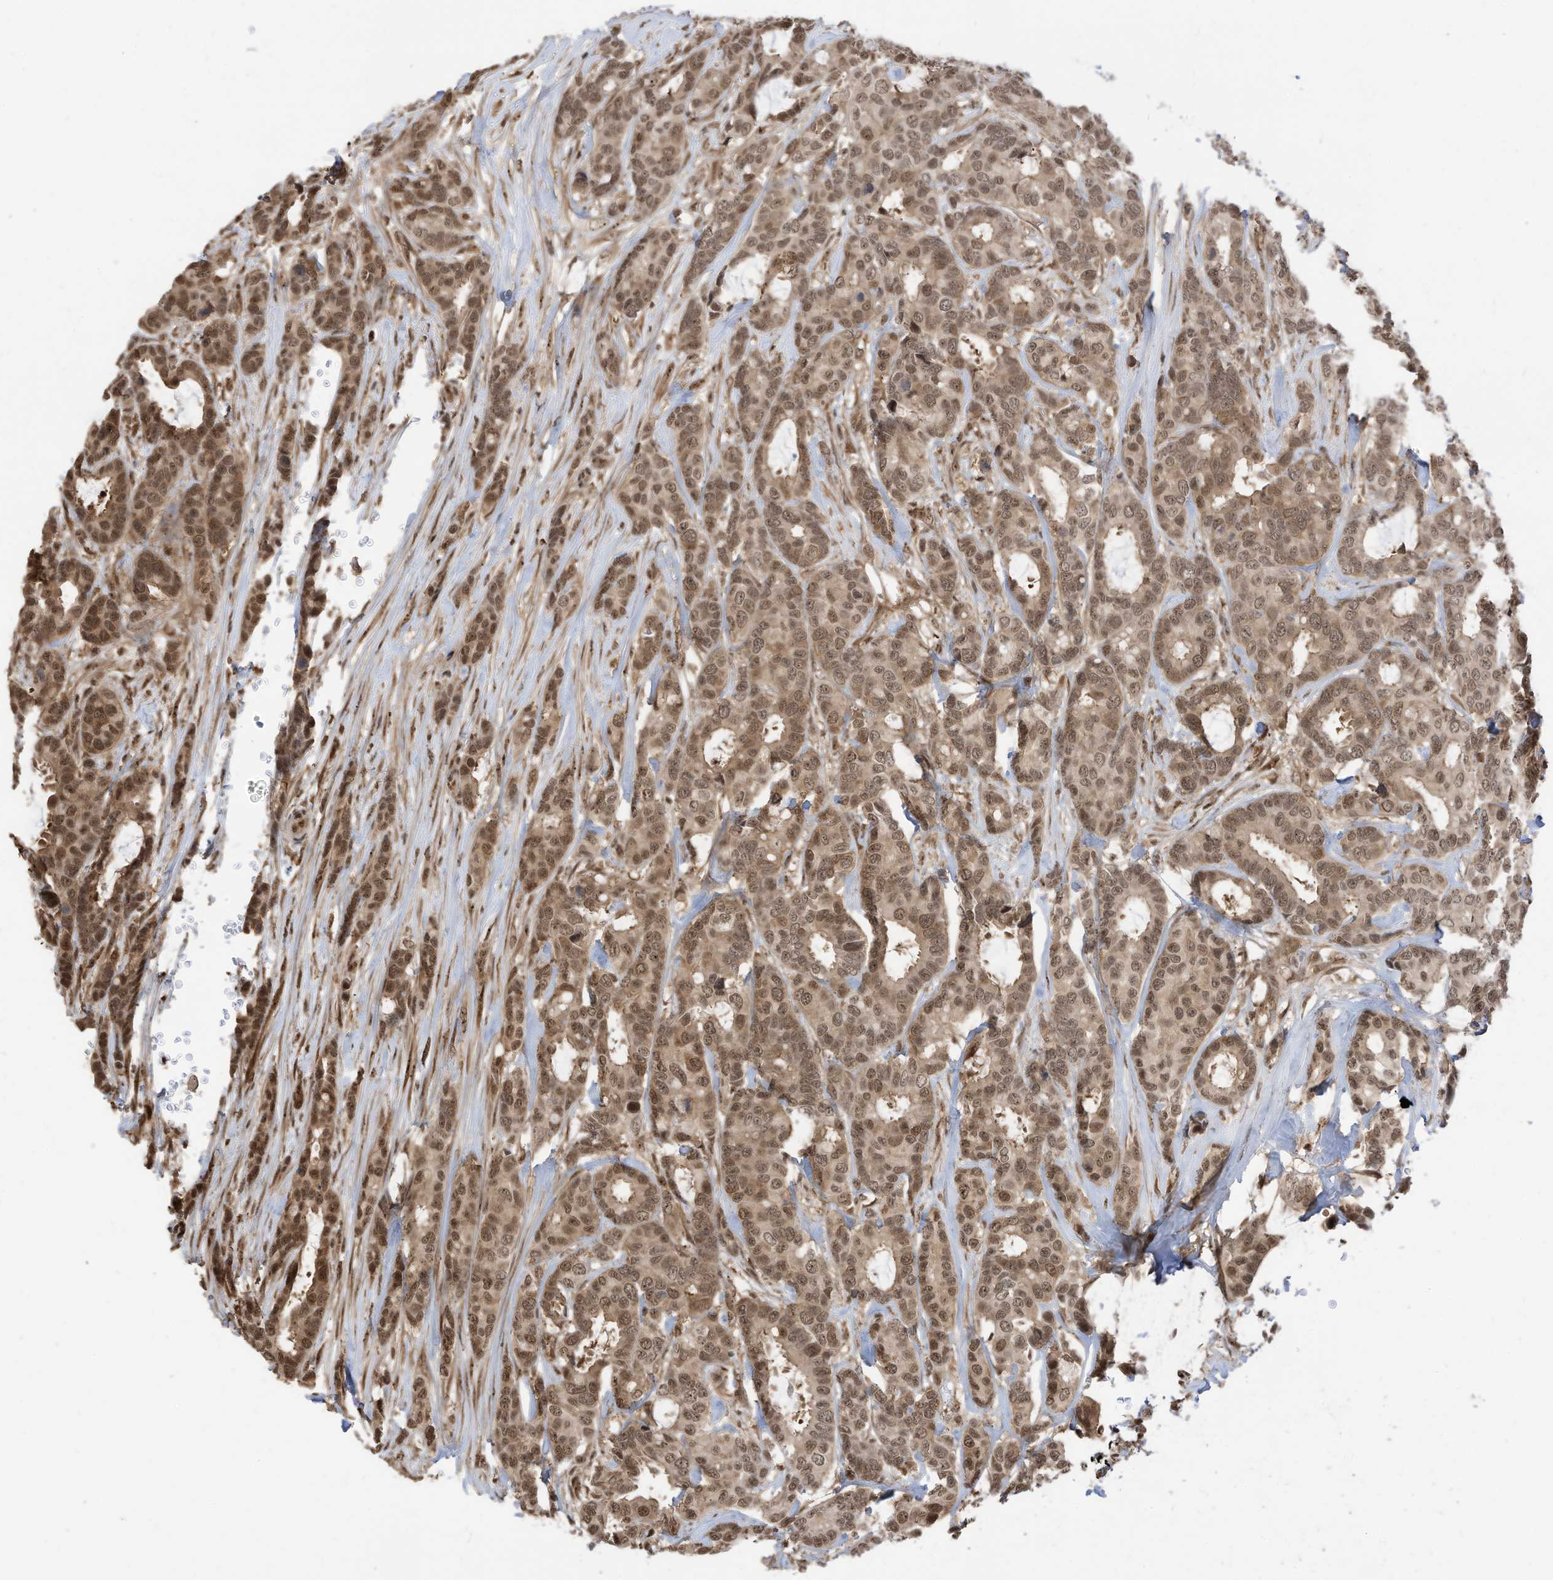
{"staining": {"intensity": "moderate", "quantity": ">75%", "location": "nuclear"}, "tissue": "breast cancer", "cell_type": "Tumor cells", "image_type": "cancer", "snomed": [{"axis": "morphology", "description": "Duct carcinoma"}, {"axis": "topography", "description": "Breast"}], "caption": "Protein analysis of breast invasive ductal carcinoma tissue exhibits moderate nuclear positivity in about >75% of tumor cells.", "gene": "ZNF195", "patient": {"sex": "female", "age": 87}}